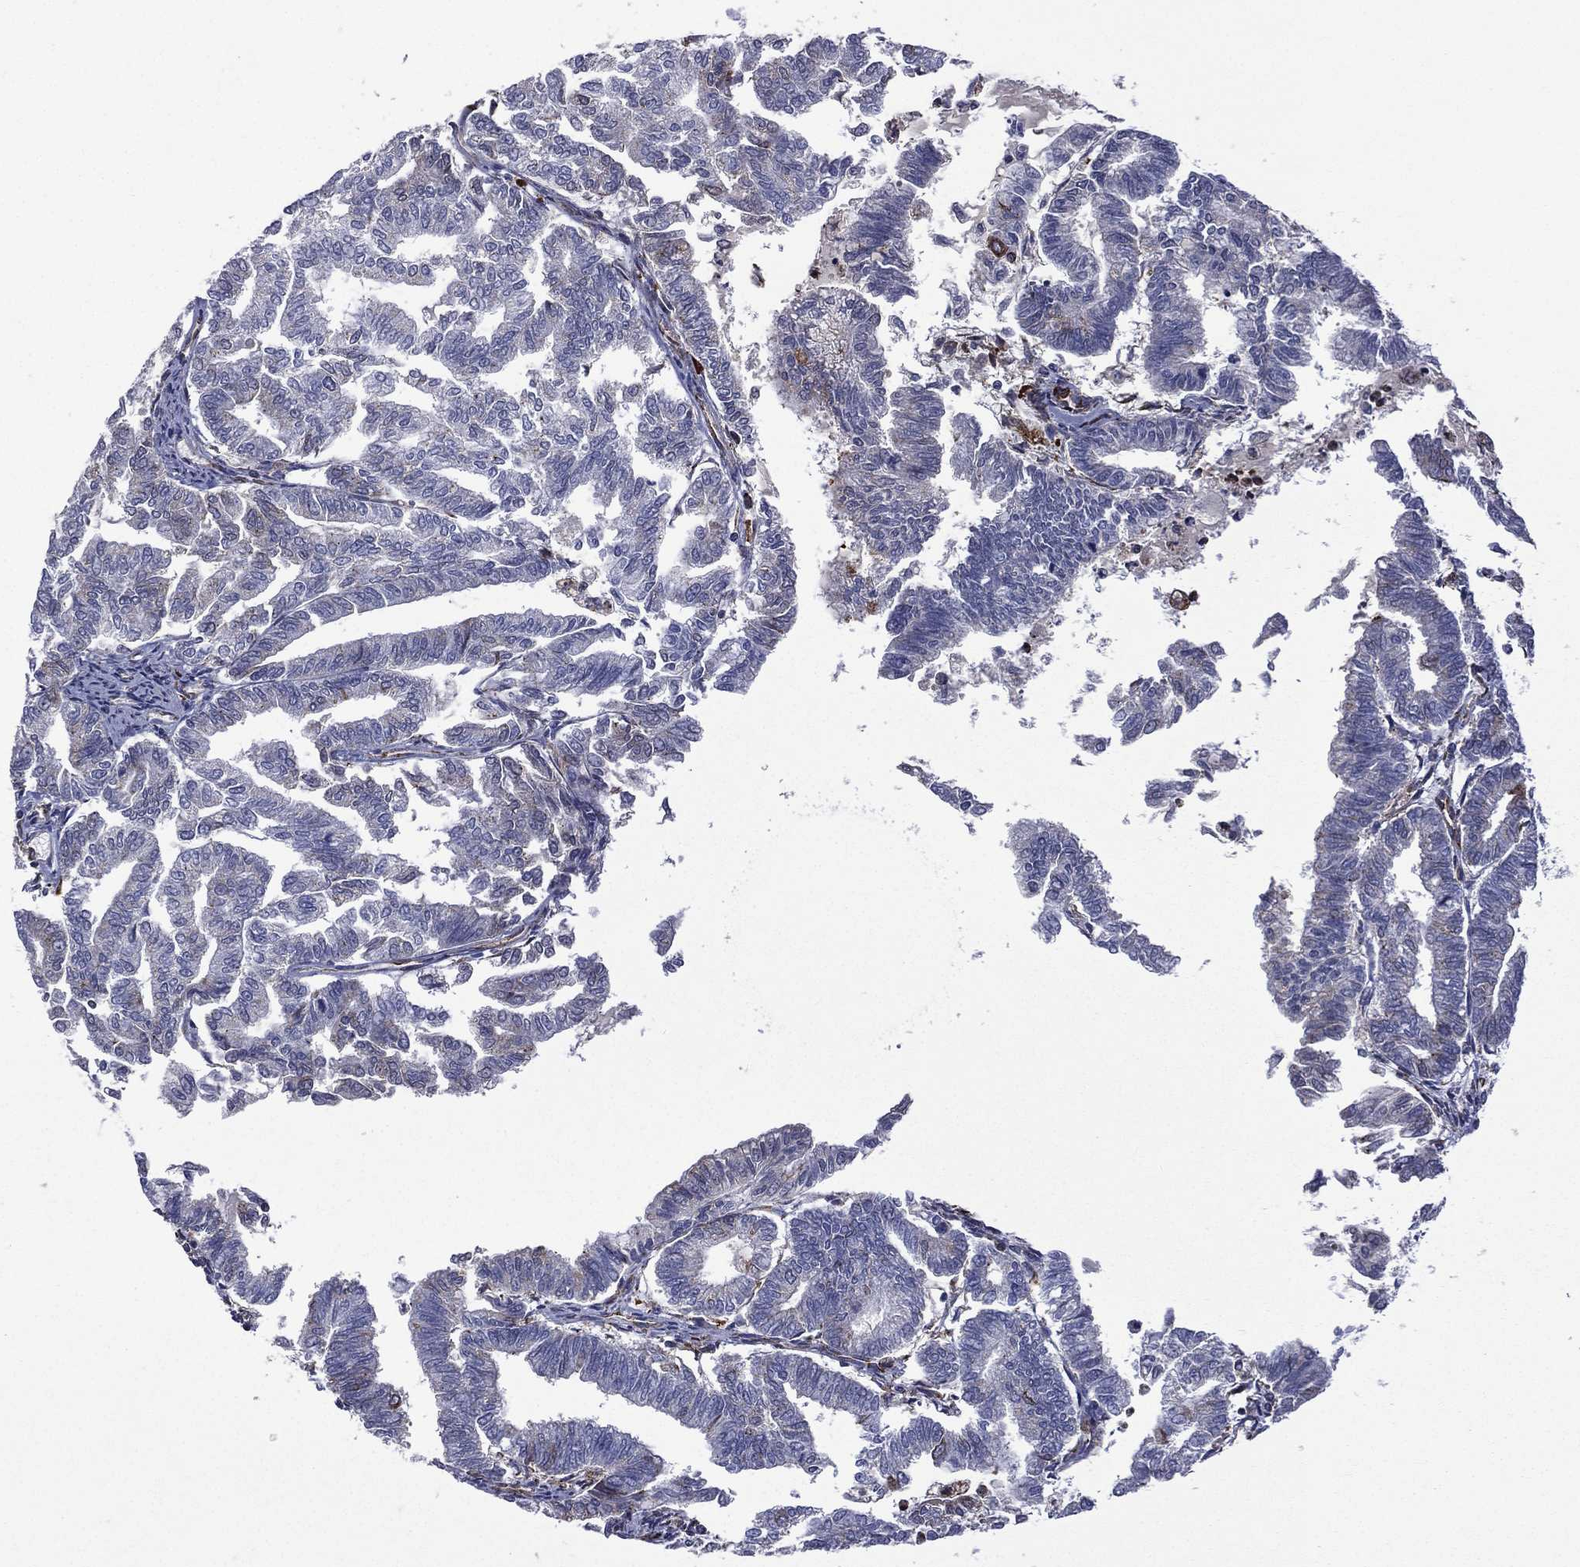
{"staining": {"intensity": "negative", "quantity": "none", "location": "none"}, "tissue": "endometrial cancer", "cell_type": "Tumor cells", "image_type": "cancer", "snomed": [{"axis": "morphology", "description": "Adenocarcinoma, NOS"}, {"axis": "topography", "description": "Endometrium"}], "caption": "An IHC photomicrograph of adenocarcinoma (endometrial) is shown. There is no staining in tumor cells of adenocarcinoma (endometrial).", "gene": "C20orf96", "patient": {"sex": "female", "age": 79}}